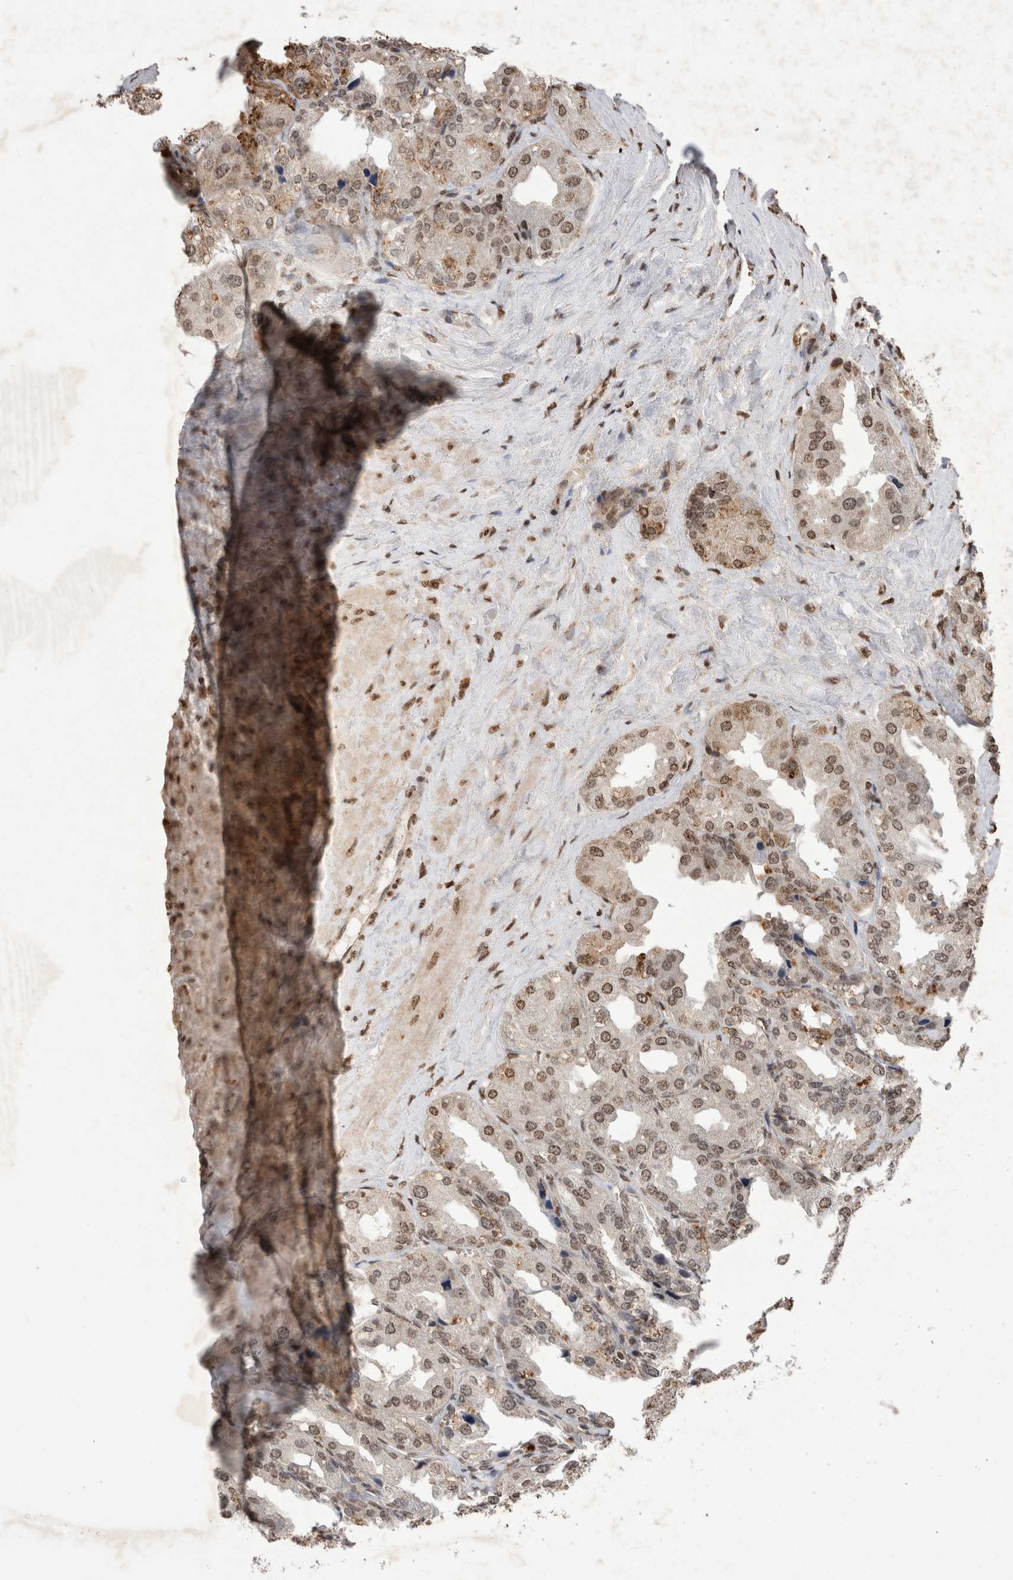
{"staining": {"intensity": "moderate", "quantity": "25%-75%", "location": "cytoplasmic/membranous,nuclear"}, "tissue": "seminal vesicle", "cell_type": "Glandular cells", "image_type": "normal", "snomed": [{"axis": "morphology", "description": "Normal tissue, NOS"}, {"axis": "topography", "description": "Prostate"}, {"axis": "topography", "description": "Seminal veicle"}], "caption": "An immunohistochemistry histopathology image of benign tissue is shown. Protein staining in brown highlights moderate cytoplasmic/membranous,nuclear positivity in seminal vesicle within glandular cells.", "gene": "STK11", "patient": {"sex": "male", "age": 51}}